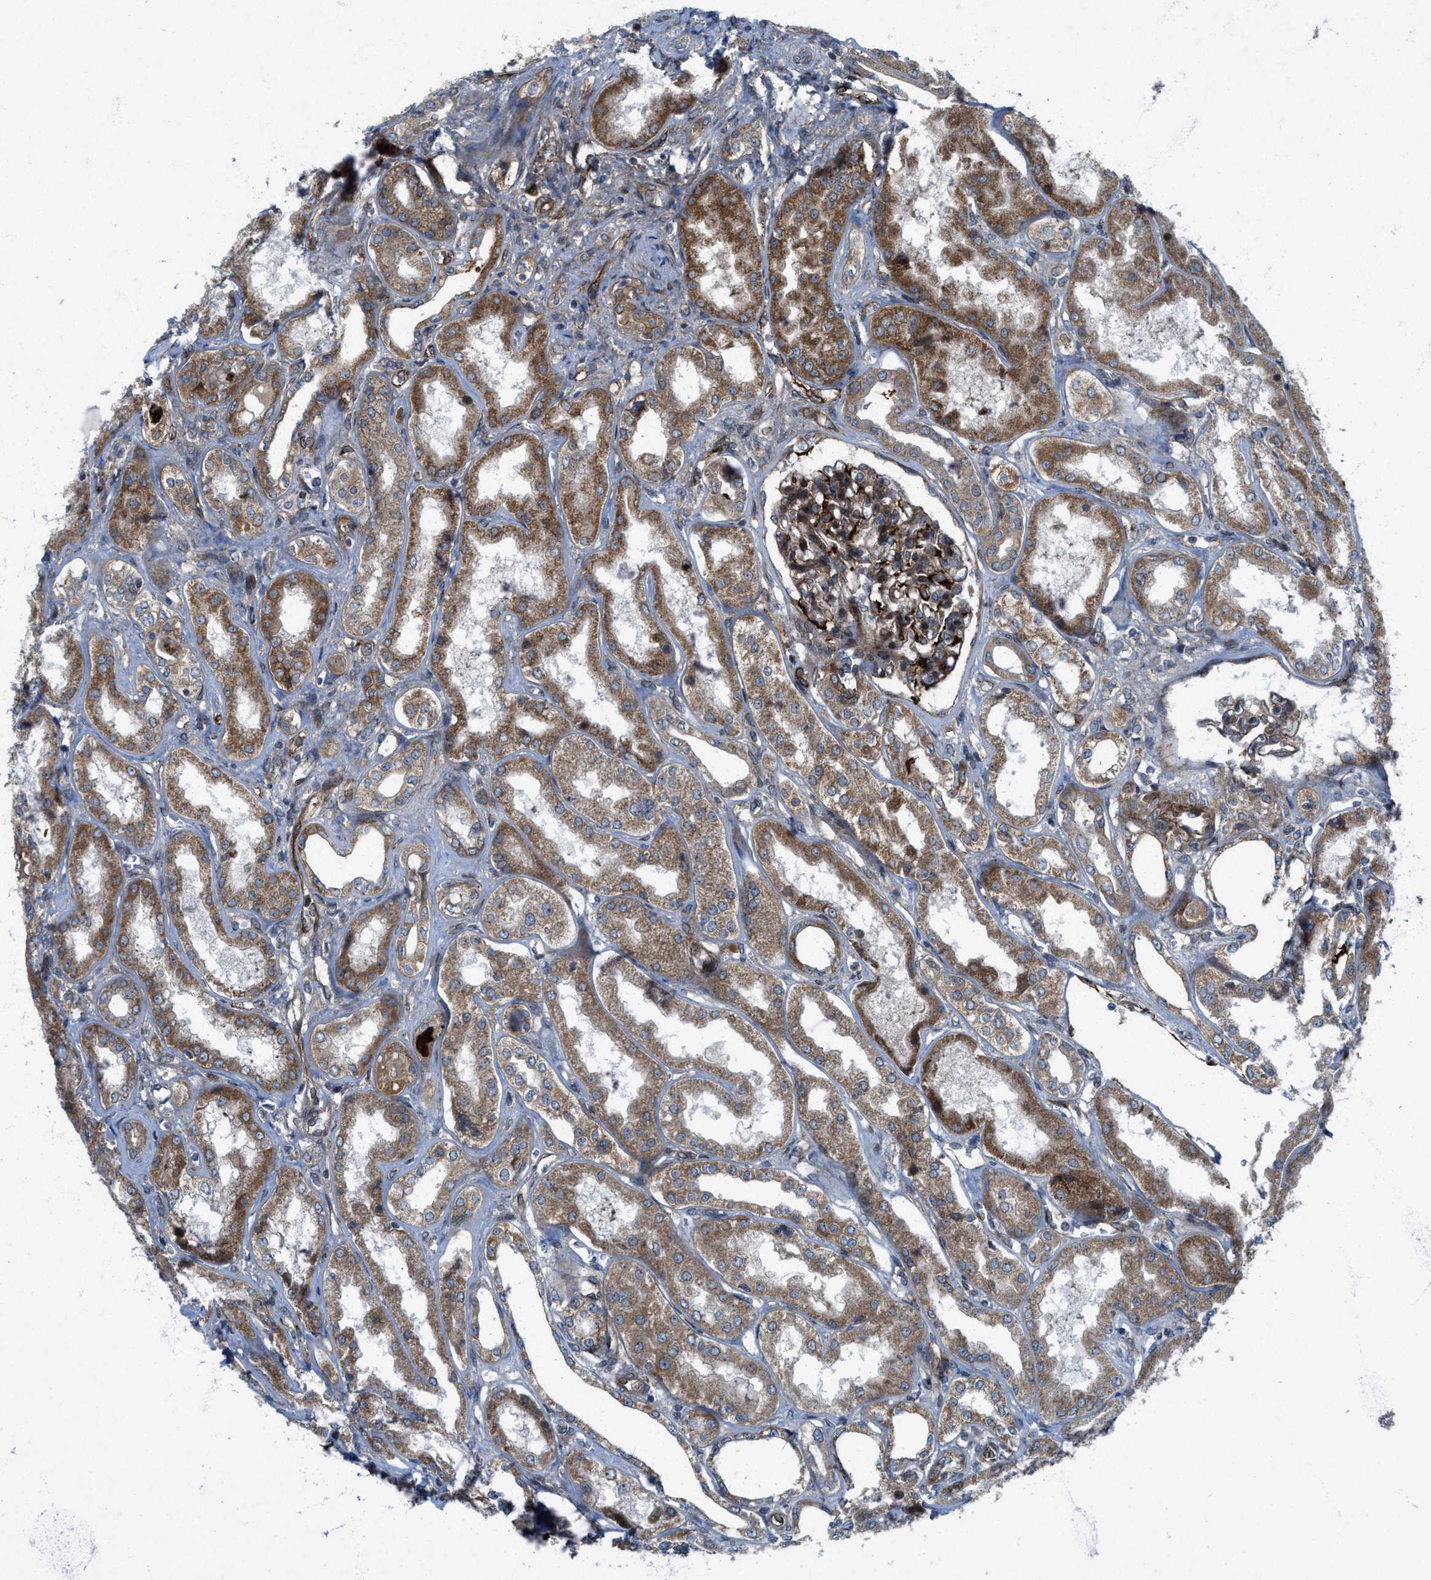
{"staining": {"intensity": "moderate", "quantity": ">75%", "location": "cytoplasmic/membranous"}, "tissue": "kidney", "cell_type": "Cells in glomeruli", "image_type": "normal", "snomed": [{"axis": "morphology", "description": "Normal tissue, NOS"}, {"axis": "topography", "description": "Kidney"}], "caption": "The immunohistochemical stain labels moderate cytoplasmic/membranous expression in cells in glomeruli of normal kidney. (IHC, brightfield microscopy, high magnification).", "gene": "URGCP", "patient": {"sex": "female", "age": 56}}